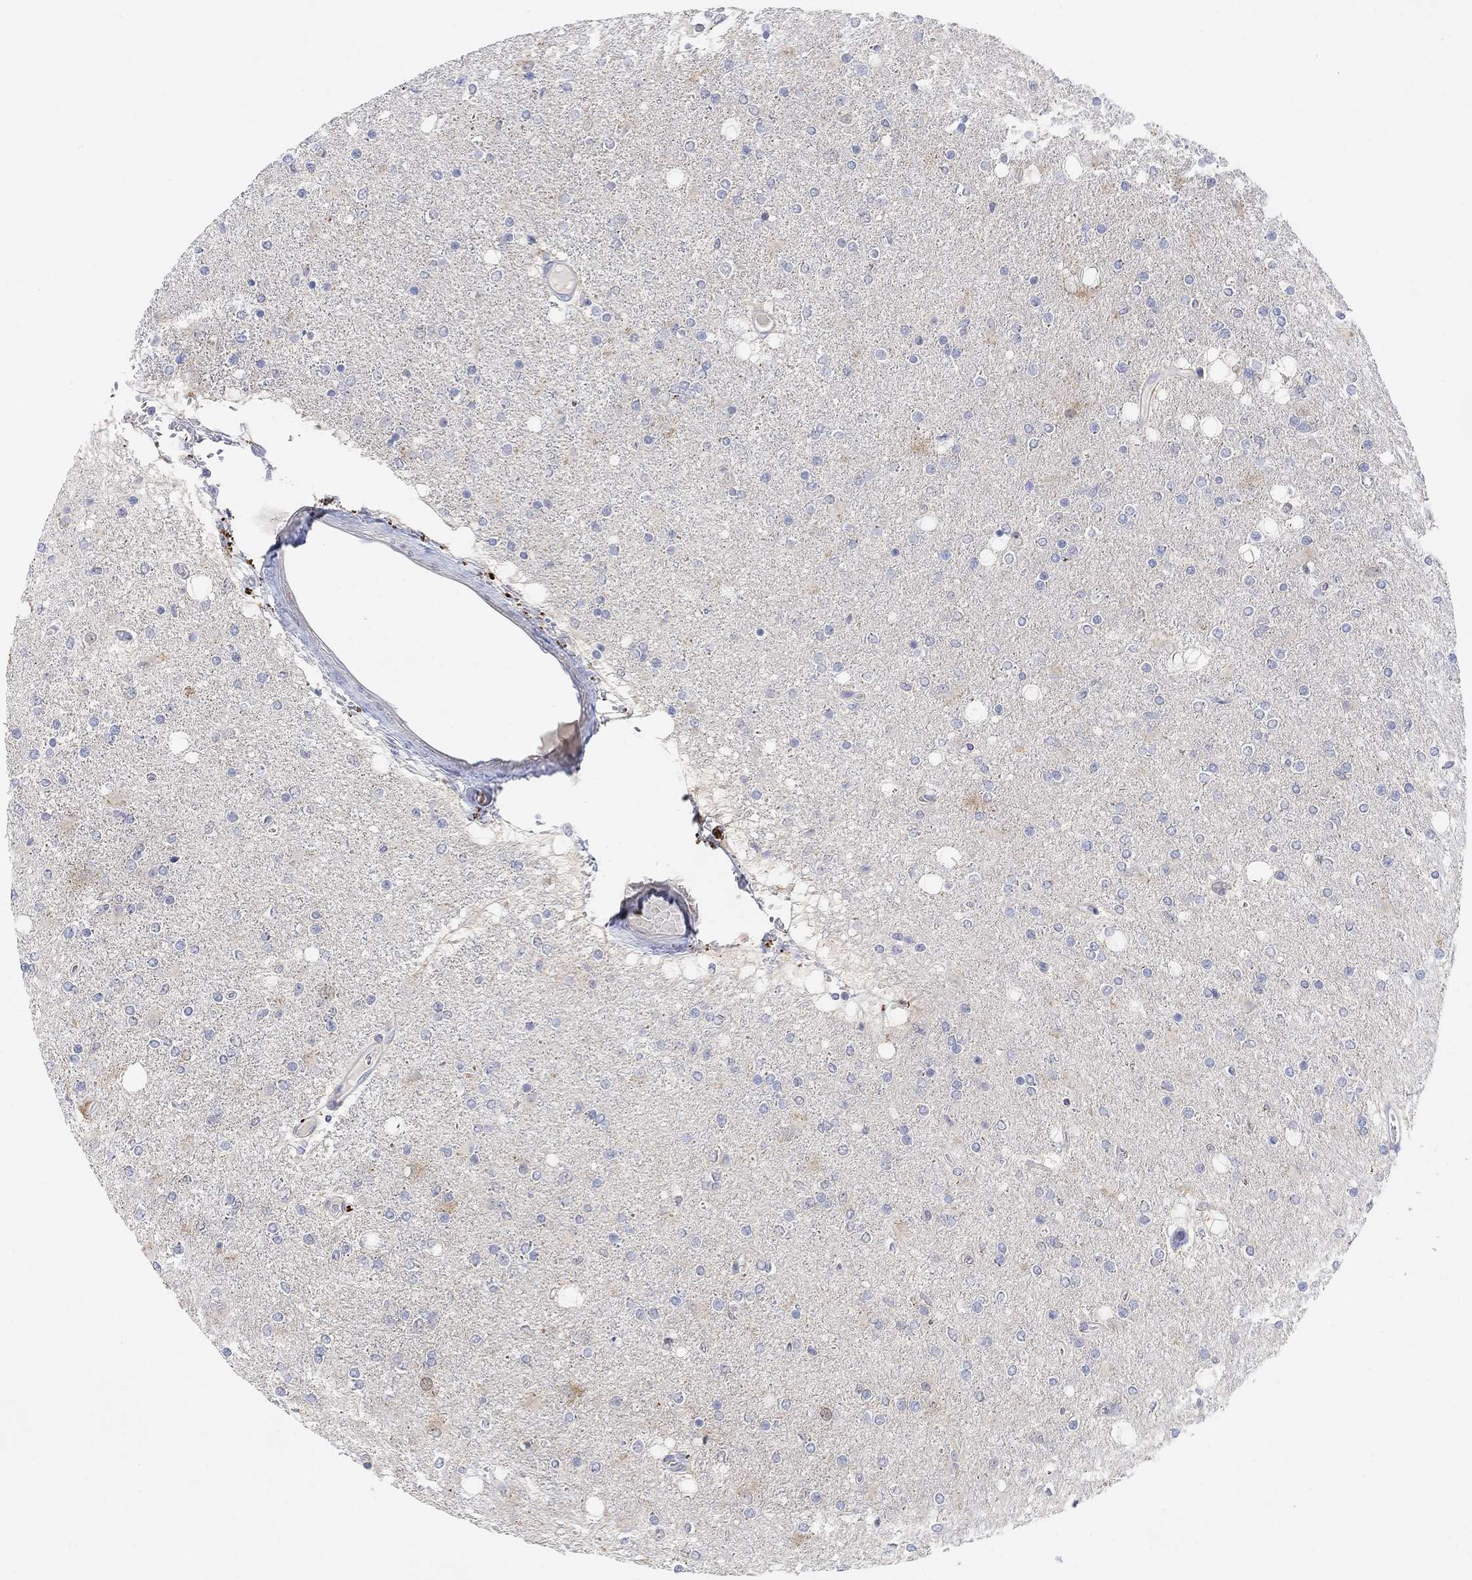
{"staining": {"intensity": "negative", "quantity": "none", "location": "none"}, "tissue": "glioma", "cell_type": "Tumor cells", "image_type": "cancer", "snomed": [{"axis": "morphology", "description": "Glioma, malignant, High grade"}, {"axis": "topography", "description": "Cerebral cortex"}], "caption": "A high-resolution histopathology image shows immunohistochemistry (IHC) staining of glioma, which reveals no significant staining in tumor cells. Nuclei are stained in blue.", "gene": "CNTF", "patient": {"sex": "male", "age": 70}}